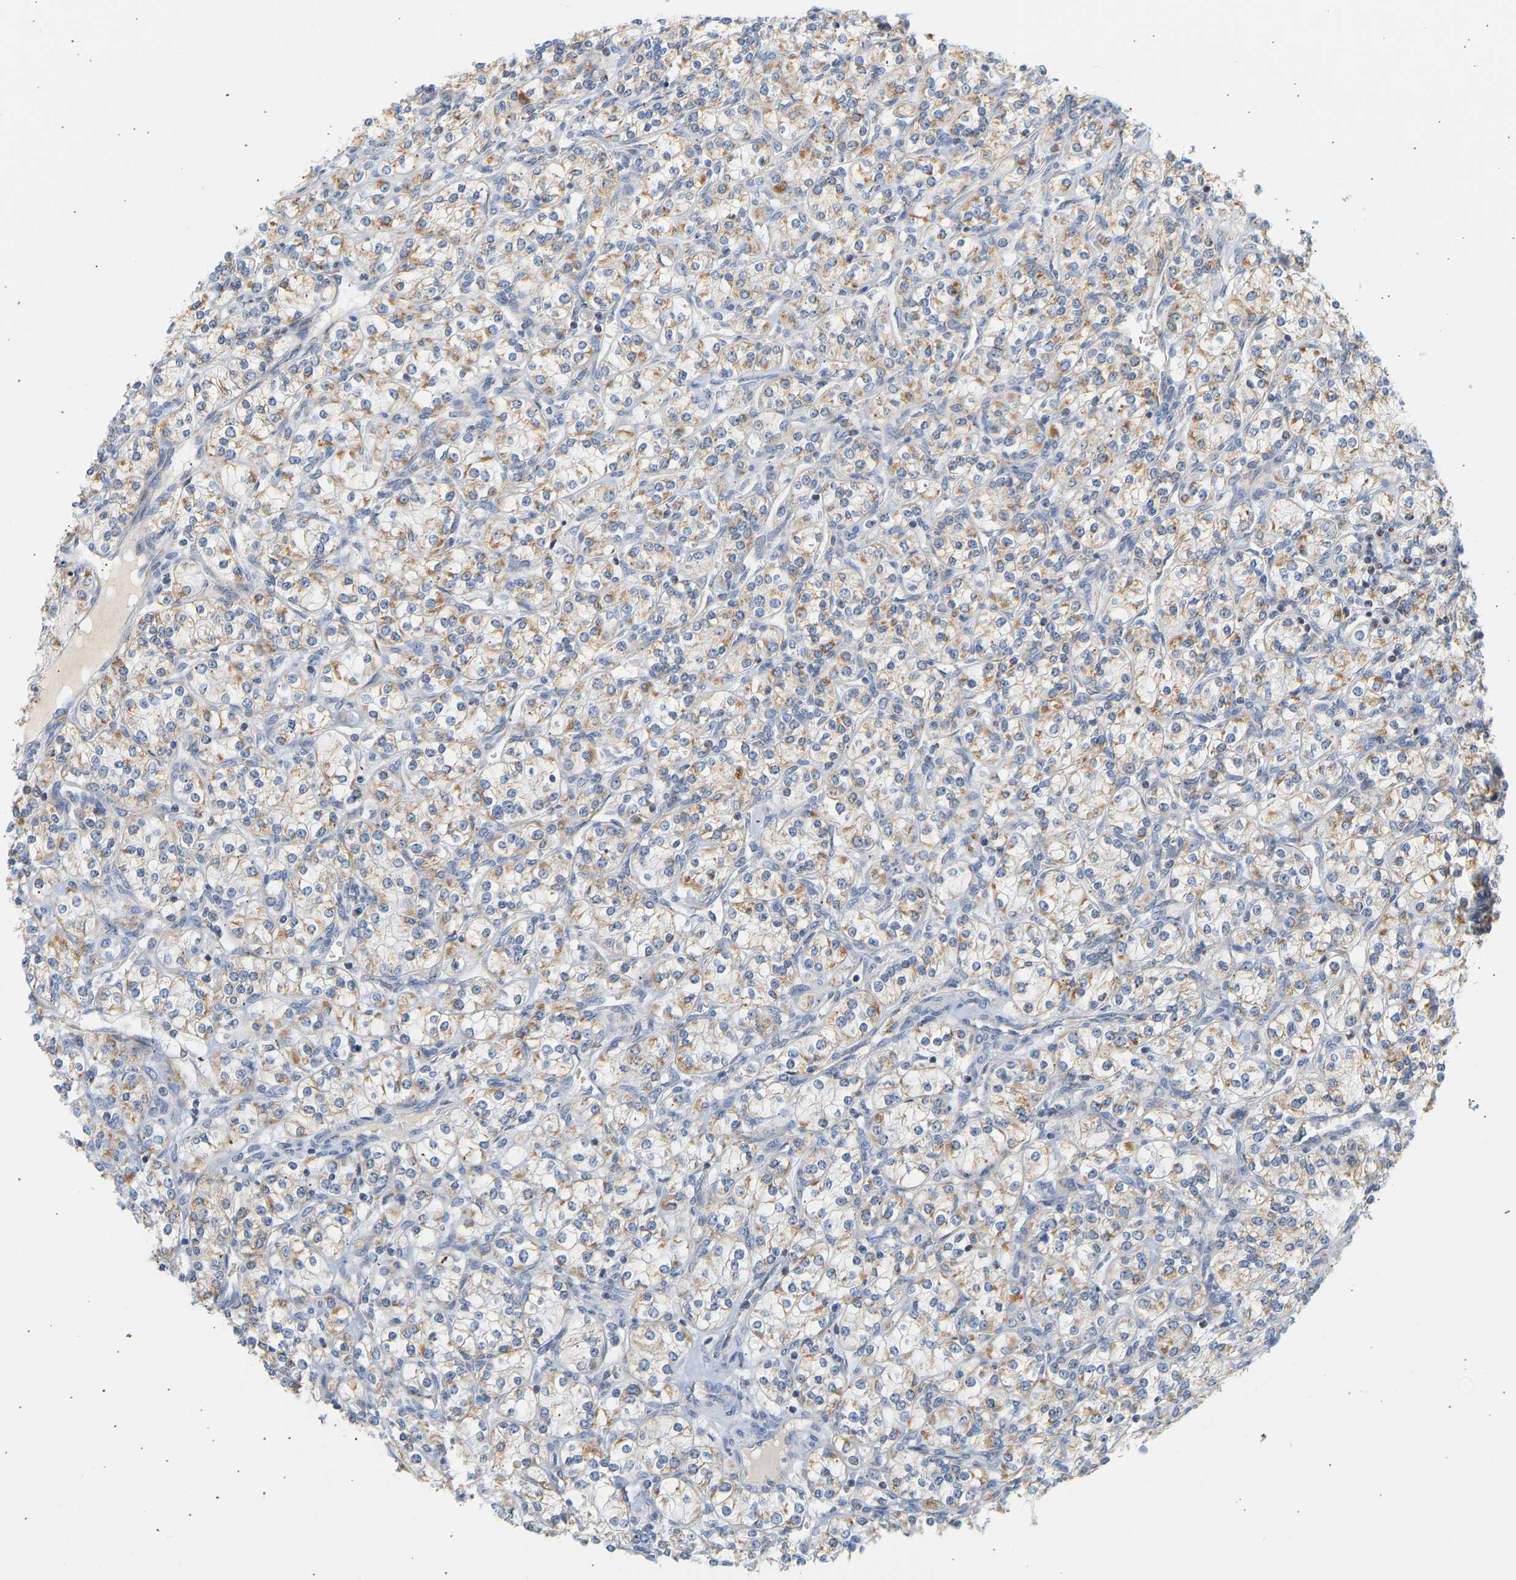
{"staining": {"intensity": "moderate", "quantity": ">75%", "location": "cytoplasmic/membranous"}, "tissue": "renal cancer", "cell_type": "Tumor cells", "image_type": "cancer", "snomed": [{"axis": "morphology", "description": "Adenocarcinoma, NOS"}, {"axis": "topography", "description": "Kidney"}], "caption": "DAB immunohistochemical staining of human renal cancer (adenocarcinoma) demonstrates moderate cytoplasmic/membranous protein positivity in approximately >75% of tumor cells.", "gene": "GRPEL2", "patient": {"sex": "male", "age": 77}}